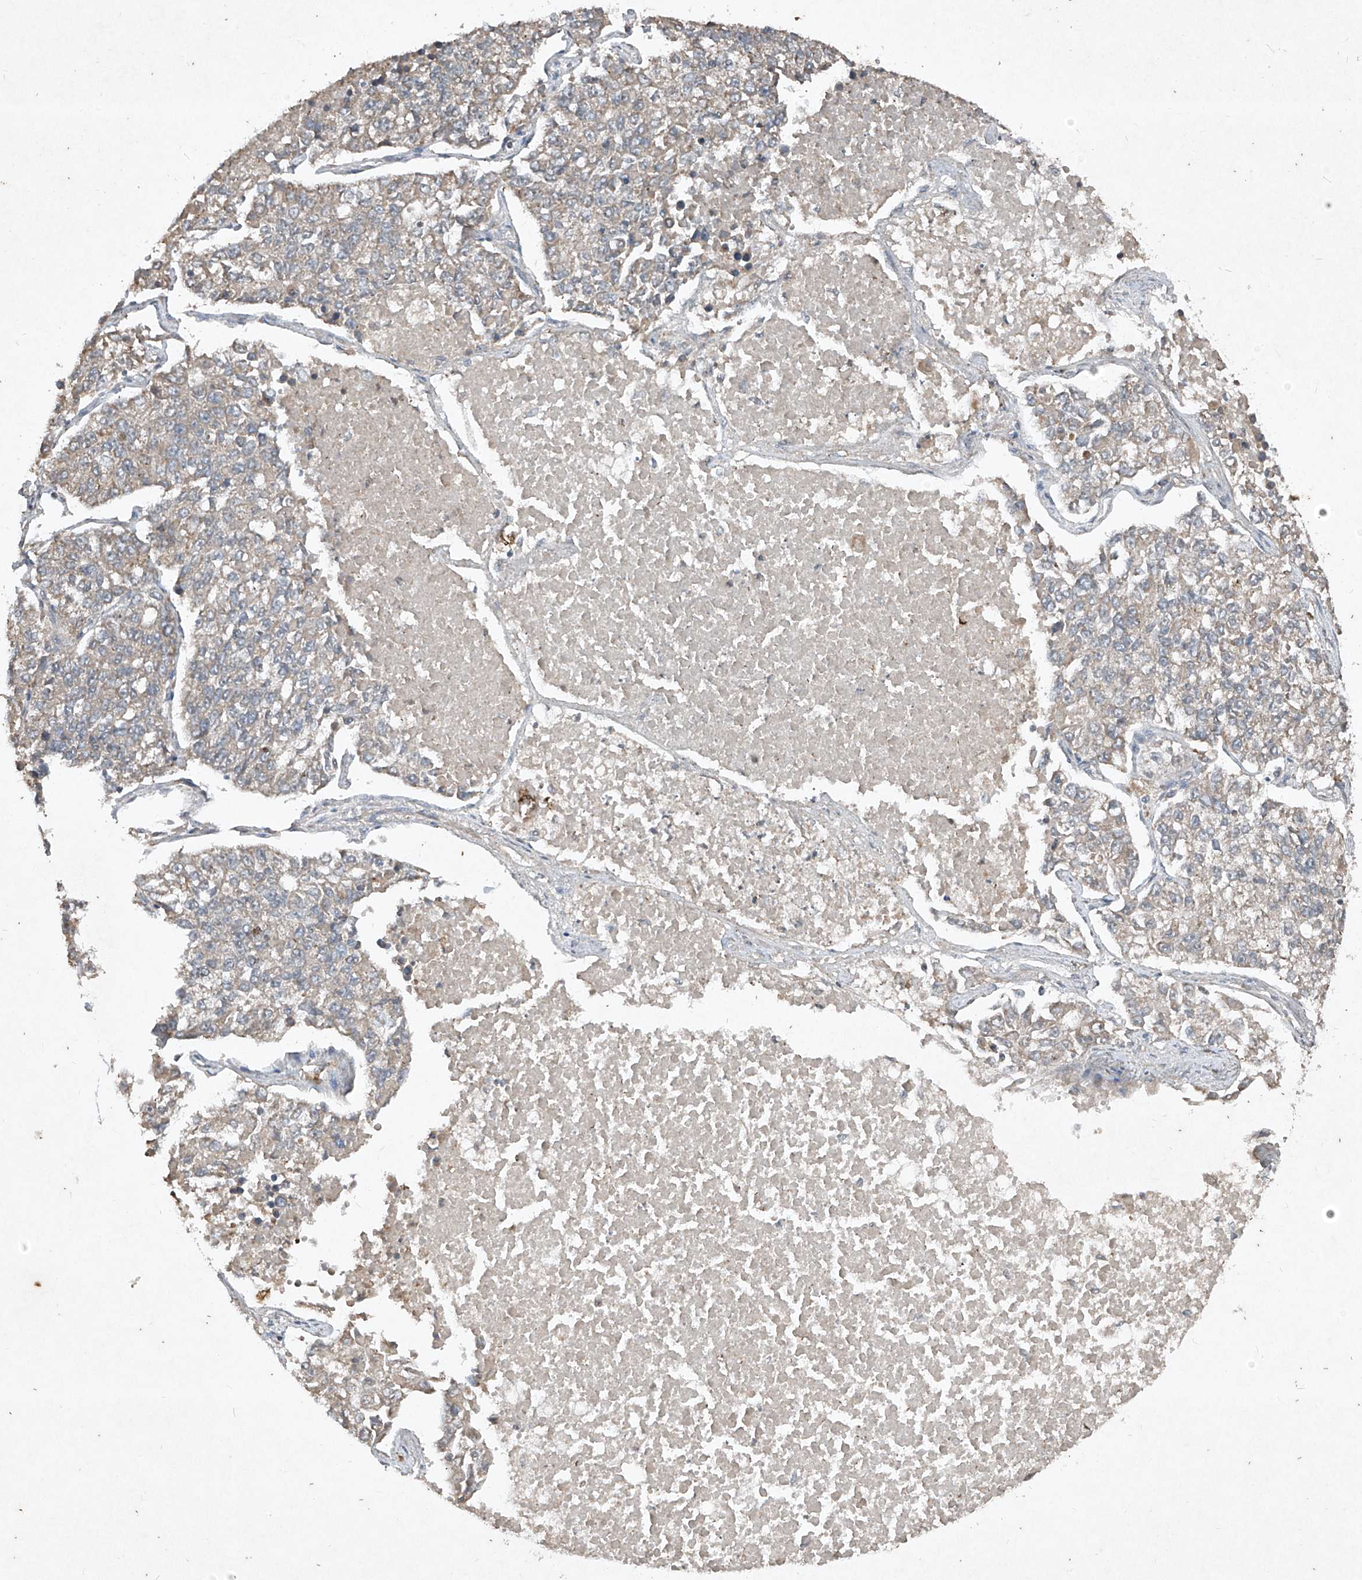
{"staining": {"intensity": "weak", "quantity": "25%-75%", "location": "cytoplasmic/membranous"}, "tissue": "lung cancer", "cell_type": "Tumor cells", "image_type": "cancer", "snomed": [{"axis": "morphology", "description": "Adenocarcinoma, NOS"}, {"axis": "topography", "description": "Lung"}], "caption": "A brown stain highlights weak cytoplasmic/membranous positivity of a protein in human lung adenocarcinoma tumor cells. The protein is shown in brown color, while the nuclei are stained blue.", "gene": "ABCD3", "patient": {"sex": "male", "age": 49}}